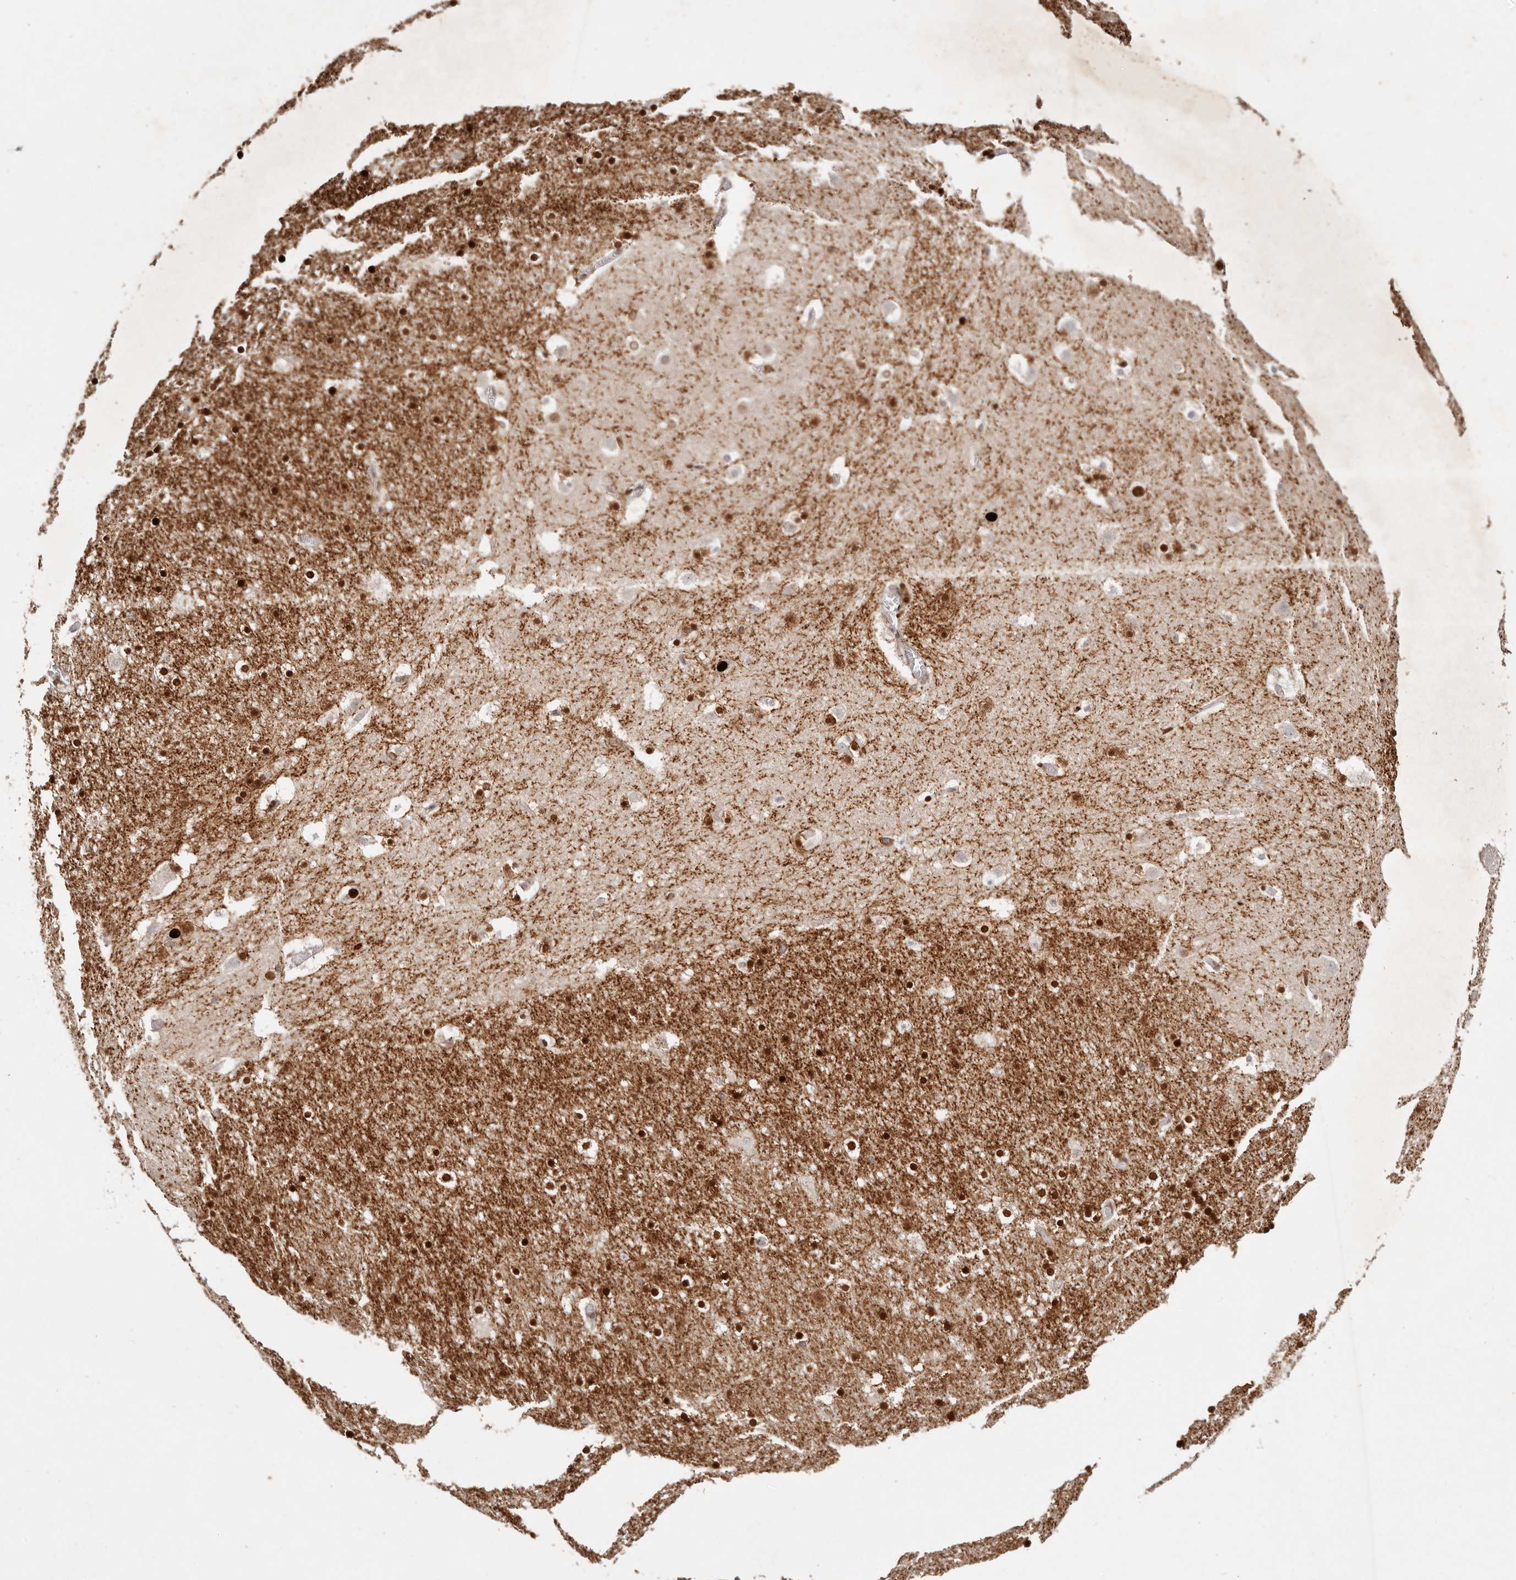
{"staining": {"intensity": "strong", "quantity": "25%-75%", "location": "nuclear"}, "tissue": "caudate", "cell_type": "Glial cells", "image_type": "normal", "snomed": [{"axis": "morphology", "description": "Normal tissue, NOS"}, {"axis": "topography", "description": "Lateral ventricle wall"}], "caption": "About 25%-75% of glial cells in benign caudate reveal strong nuclear protein positivity as visualized by brown immunohistochemical staining.", "gene": "IQGAP3", "patient": {"sex": "male", "age": 45}}